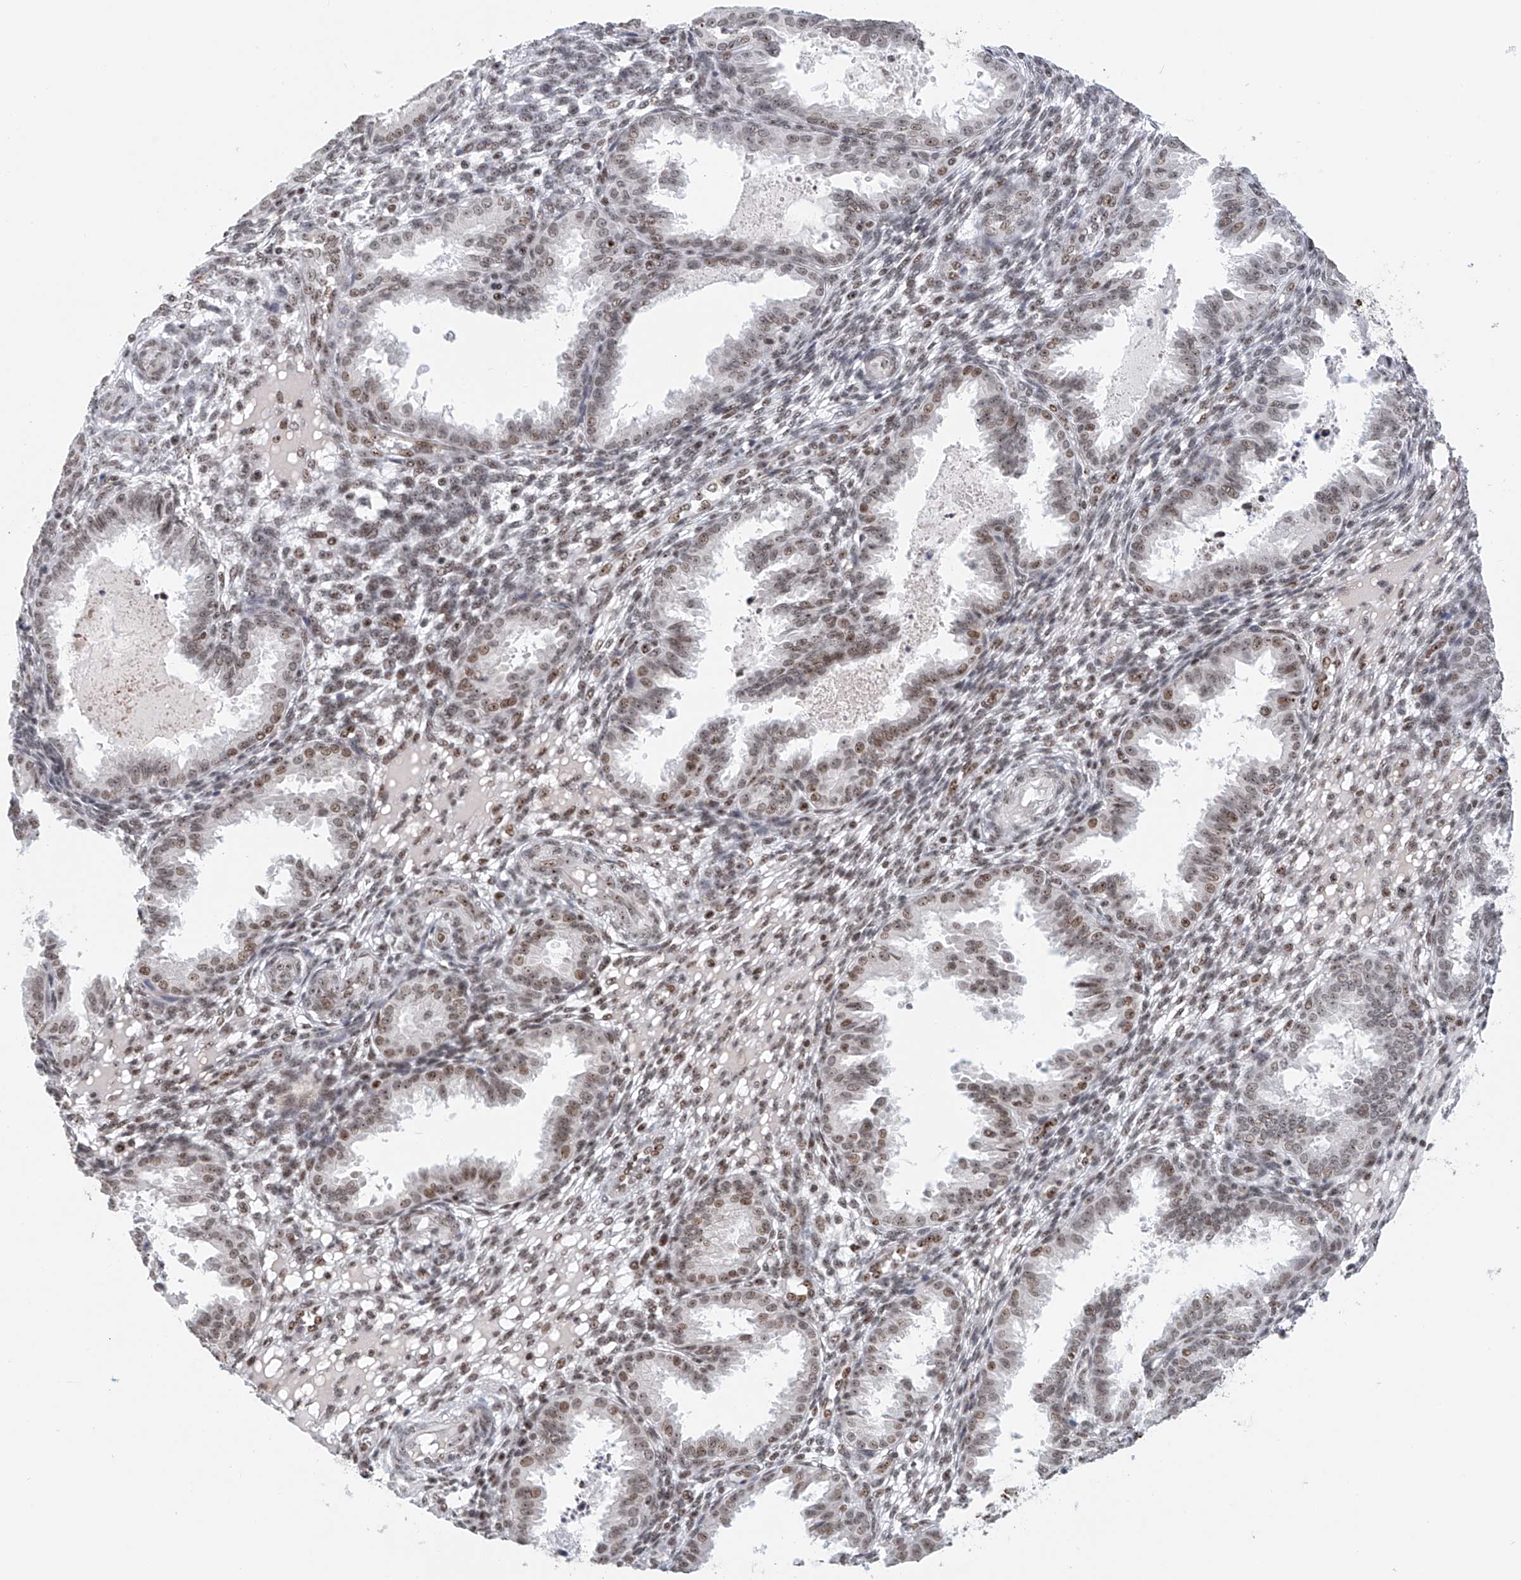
{"staining": {"intensity": "moderate", "quantity": "25%-75%", "location": "nuclear"}, "tissue": "endometrium", "cell_type": "Cells in endometrial stroma", "image_type": "normal", "snomed": [{"axis": "morphology", "description": "Normal tissue, NOS"}, {"axis": "topography", "description": "Endometrium"}], "caption": "The photomicrograph exhibits immunohistochemical staining of unremarkable endometrium. There is moderate nuclear staining is seen in about 25%-75% of cells in endometrial stroma. (IHC, brightfield microscopy, high magnification).", "gene": "PRUNE2", "patient": {"sex": "female", "age": 33}}